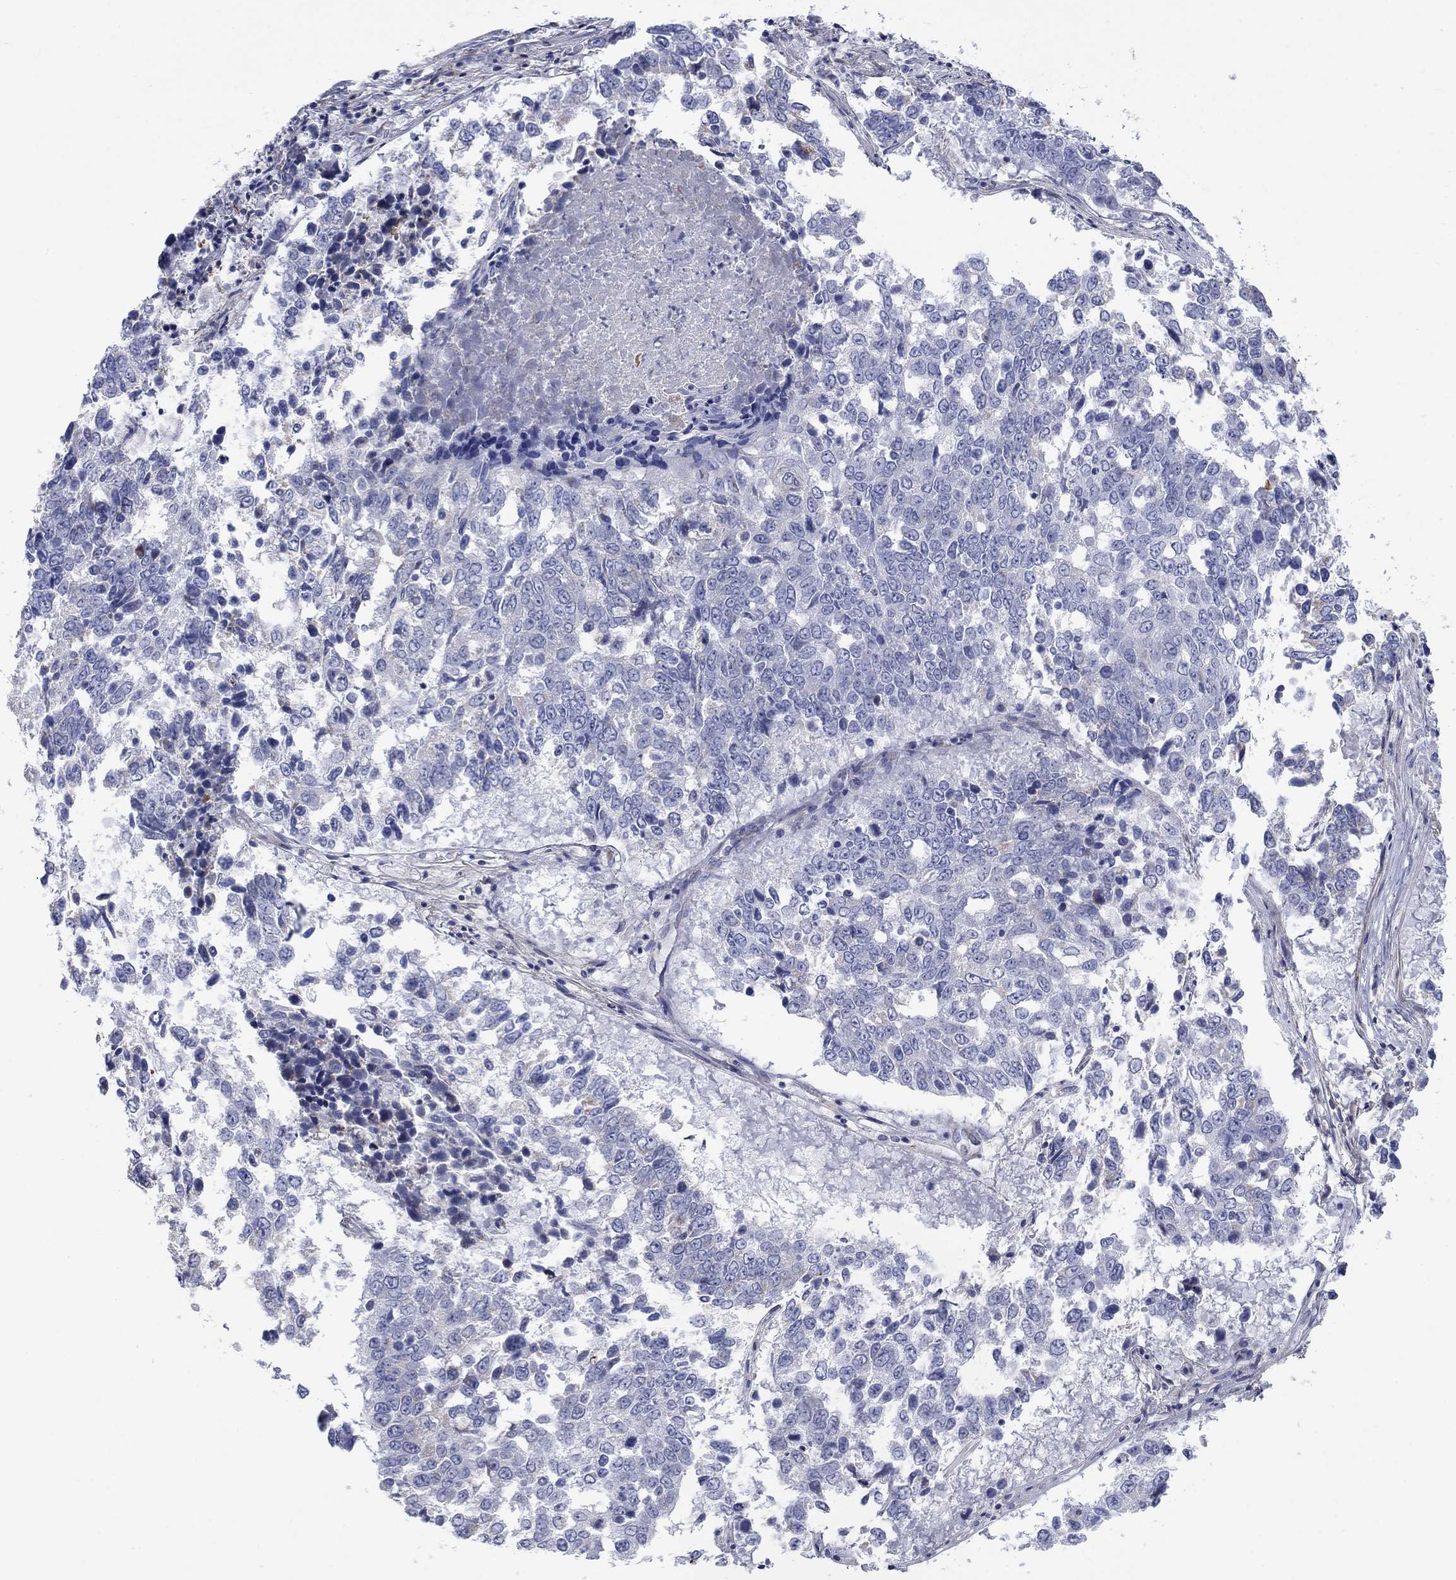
{"staining": {"intensity": "negative", "quantity": "none", "location": "none"}, "tissue": "lung cancer", "cell_type": "Tumor cells", "image_type": "cancer", "snomed": [{"axis": "morphology", "description": "Squamous cell carcinoma, NOS"}, {"axis": "topography", "description": "Lung"}], "caption": "Lung cancer stained for a protein using immunohistochemistry shows no positivity tumor cells.", "gene": "CISD1", "patient": {"sex": "male", "age": 82}}